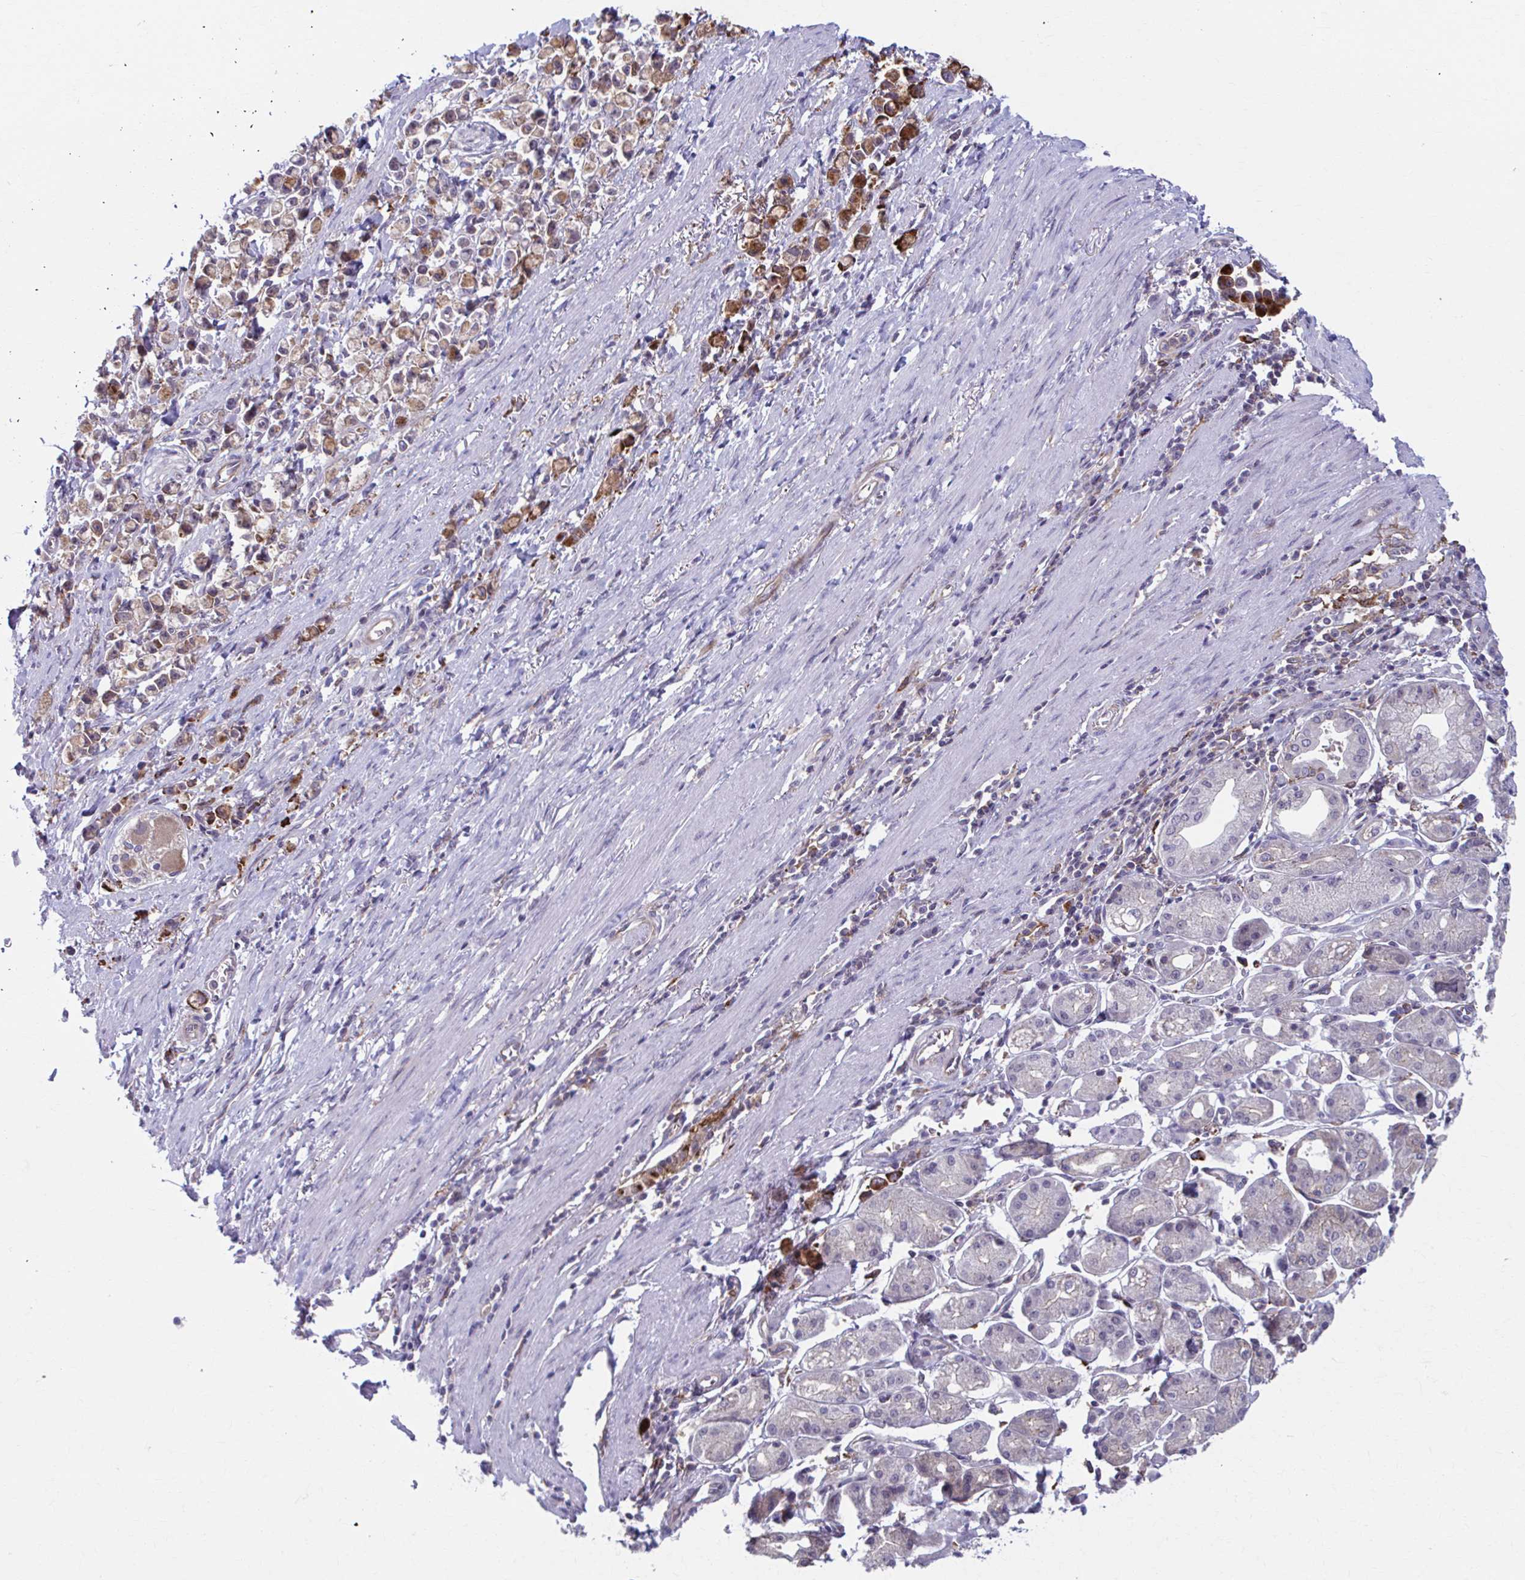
{"staining": {"intensity": "moderate", "quantity": ">75%", "location": "cytoplasmic/membranous"}, "tissue": "stomach cancer", "cell_type": "Tumor cells", "image_type": "cancer", "snomed": [{"axis": "morphology", "description": "Adenocarcinoma, NOS"}, {"axis": "topography", "description": "Stomach"}], "caption": "Adenocarcinoma (stomach) stained with a protein marker shows moderate staining in tumor cells.", "gene": "ADAT3", "patient": {"sex": "female", "age": 81}}